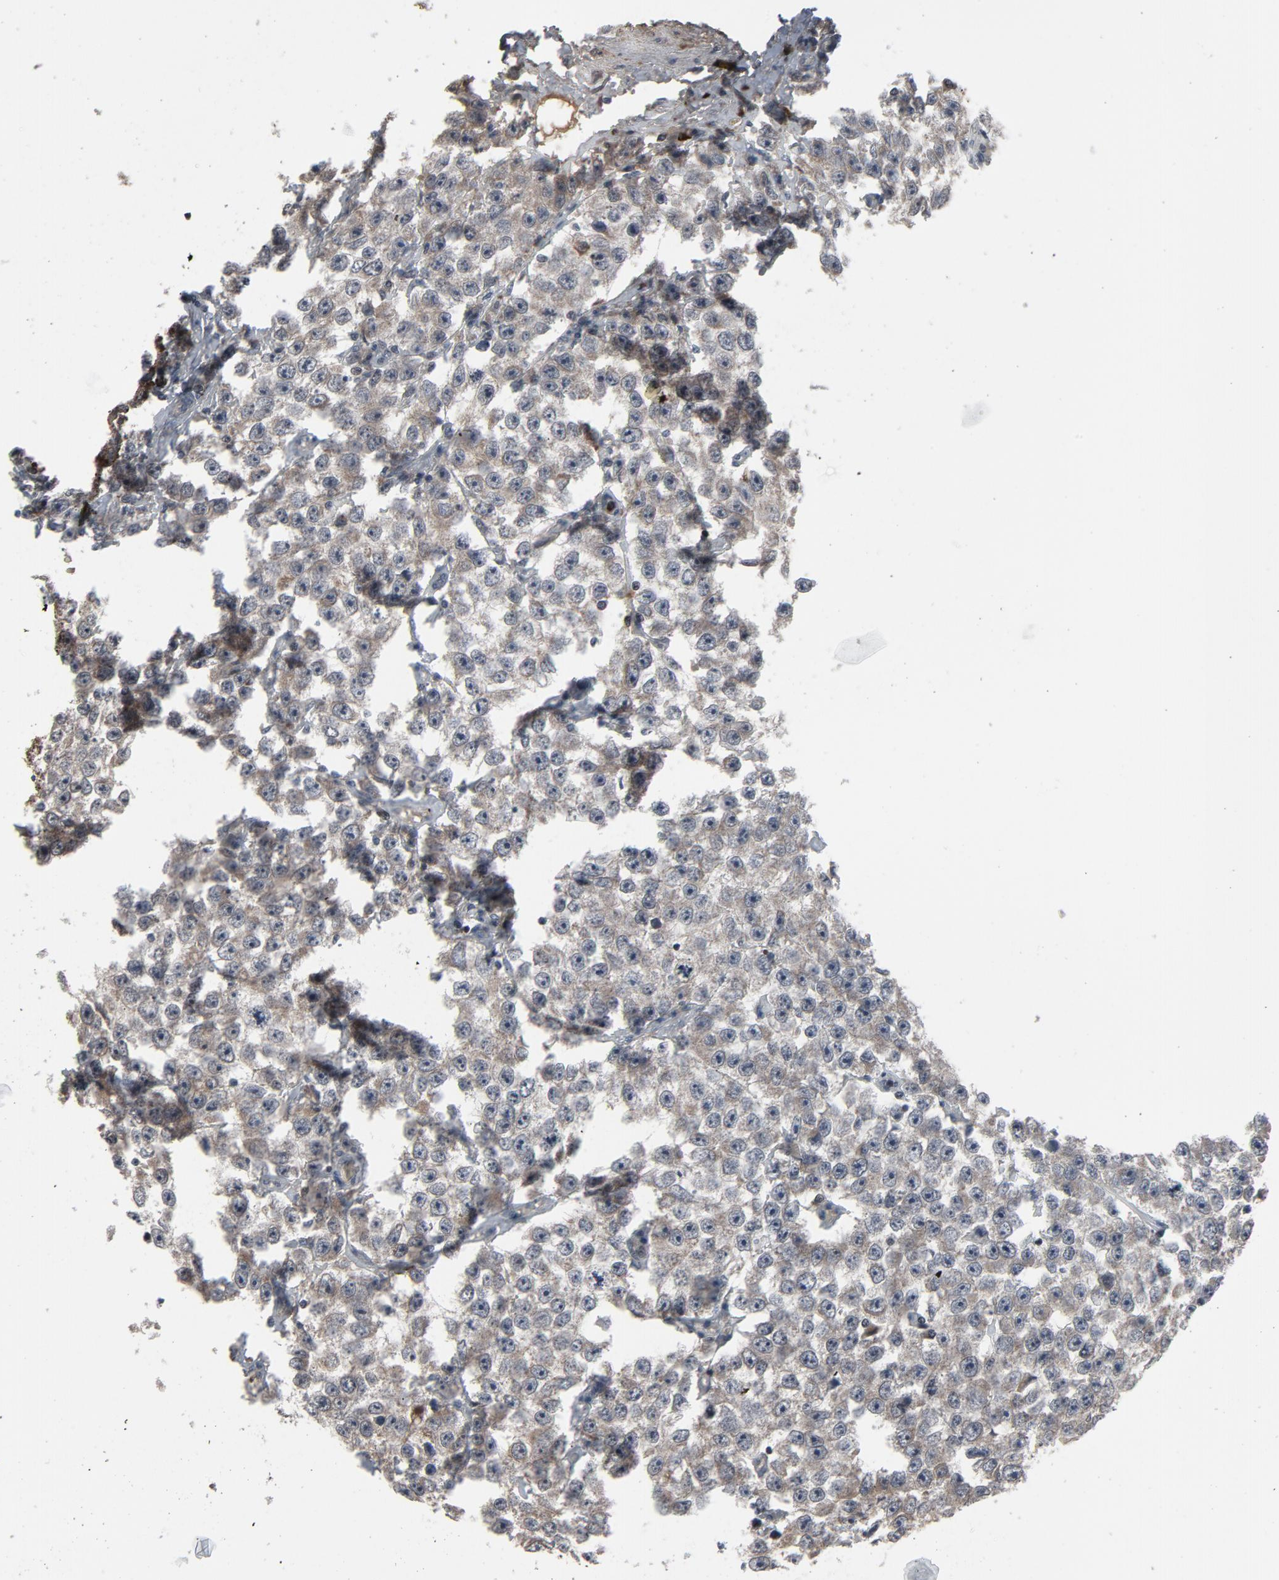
{"staining": {"intensity": "weak", "quantity": "<25%", "location": "cytoplasmic/membranous"}, "tissue": "testis cancer", "cell_type": "Tumor cells", "image_type": "cancer", "snomed": [{"axis": "morphology", "description": "Seminoma, NOS"}, {"axis": "topography", "description": "Testis"}], "caption": "Histopathology image shows no protein expression in tumor cells of testis seminoma tissue.", "gene": "PDZD4", "patient": {"sex": "male", "age": 52}}